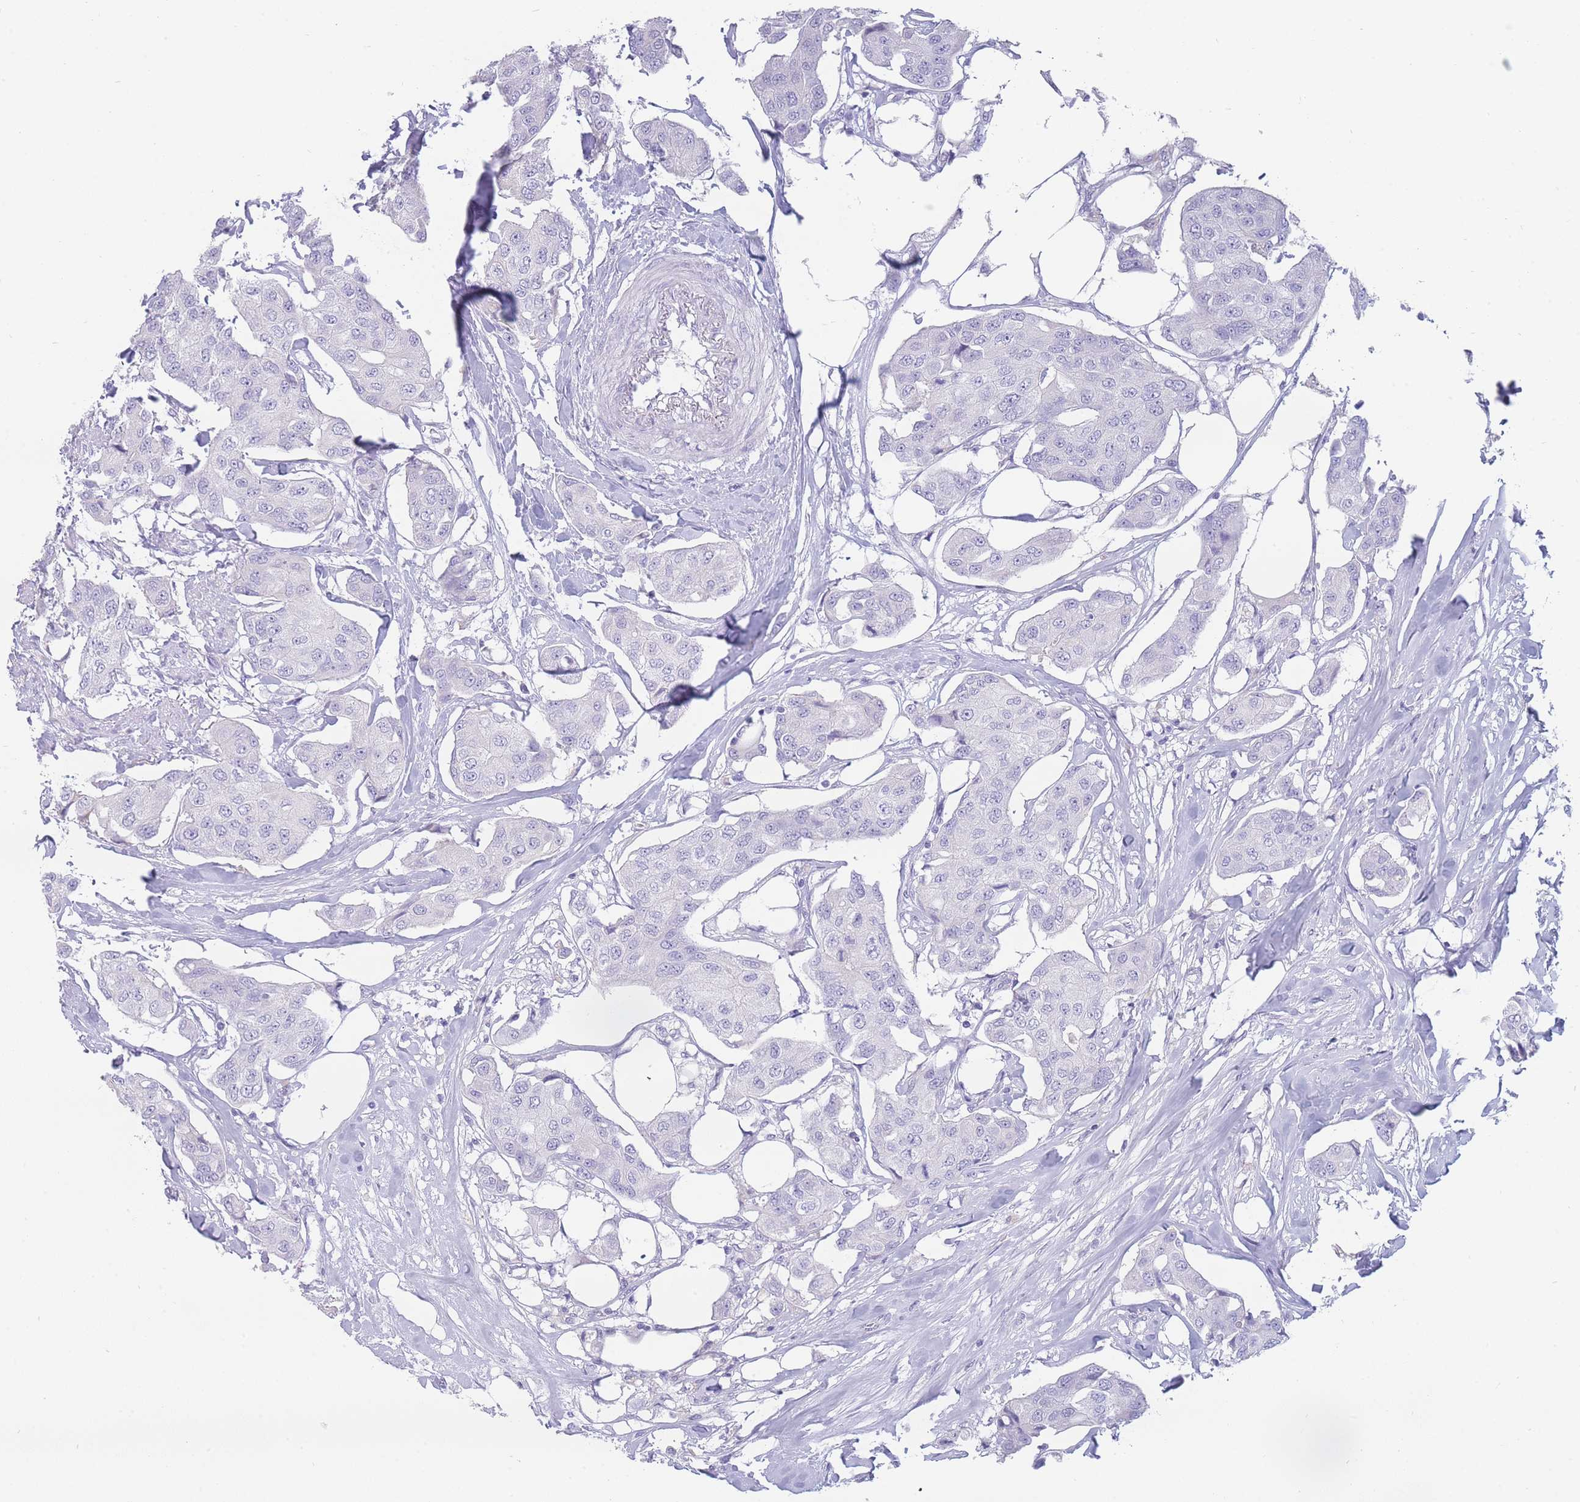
{"staining": {"intensity": "negative", "quantity": "none", "location": "none"}, "tissue": "breast cancer", "cell_type": "Tumor cells", "image_type": "cancer", "snomed": [{"axis": "morphology", "description": "Duct carcinoma"}, {"axis": "topography", "description": "Breast"}, {"axis": "topography", "description": "Lymph node"}], "caption": "The photomicrograph reveals no significant positivity in tumor cells of breast intraductal carcinoma.", "gene": "UPK1A", "patient": {"sex": "female", "age": 80}}